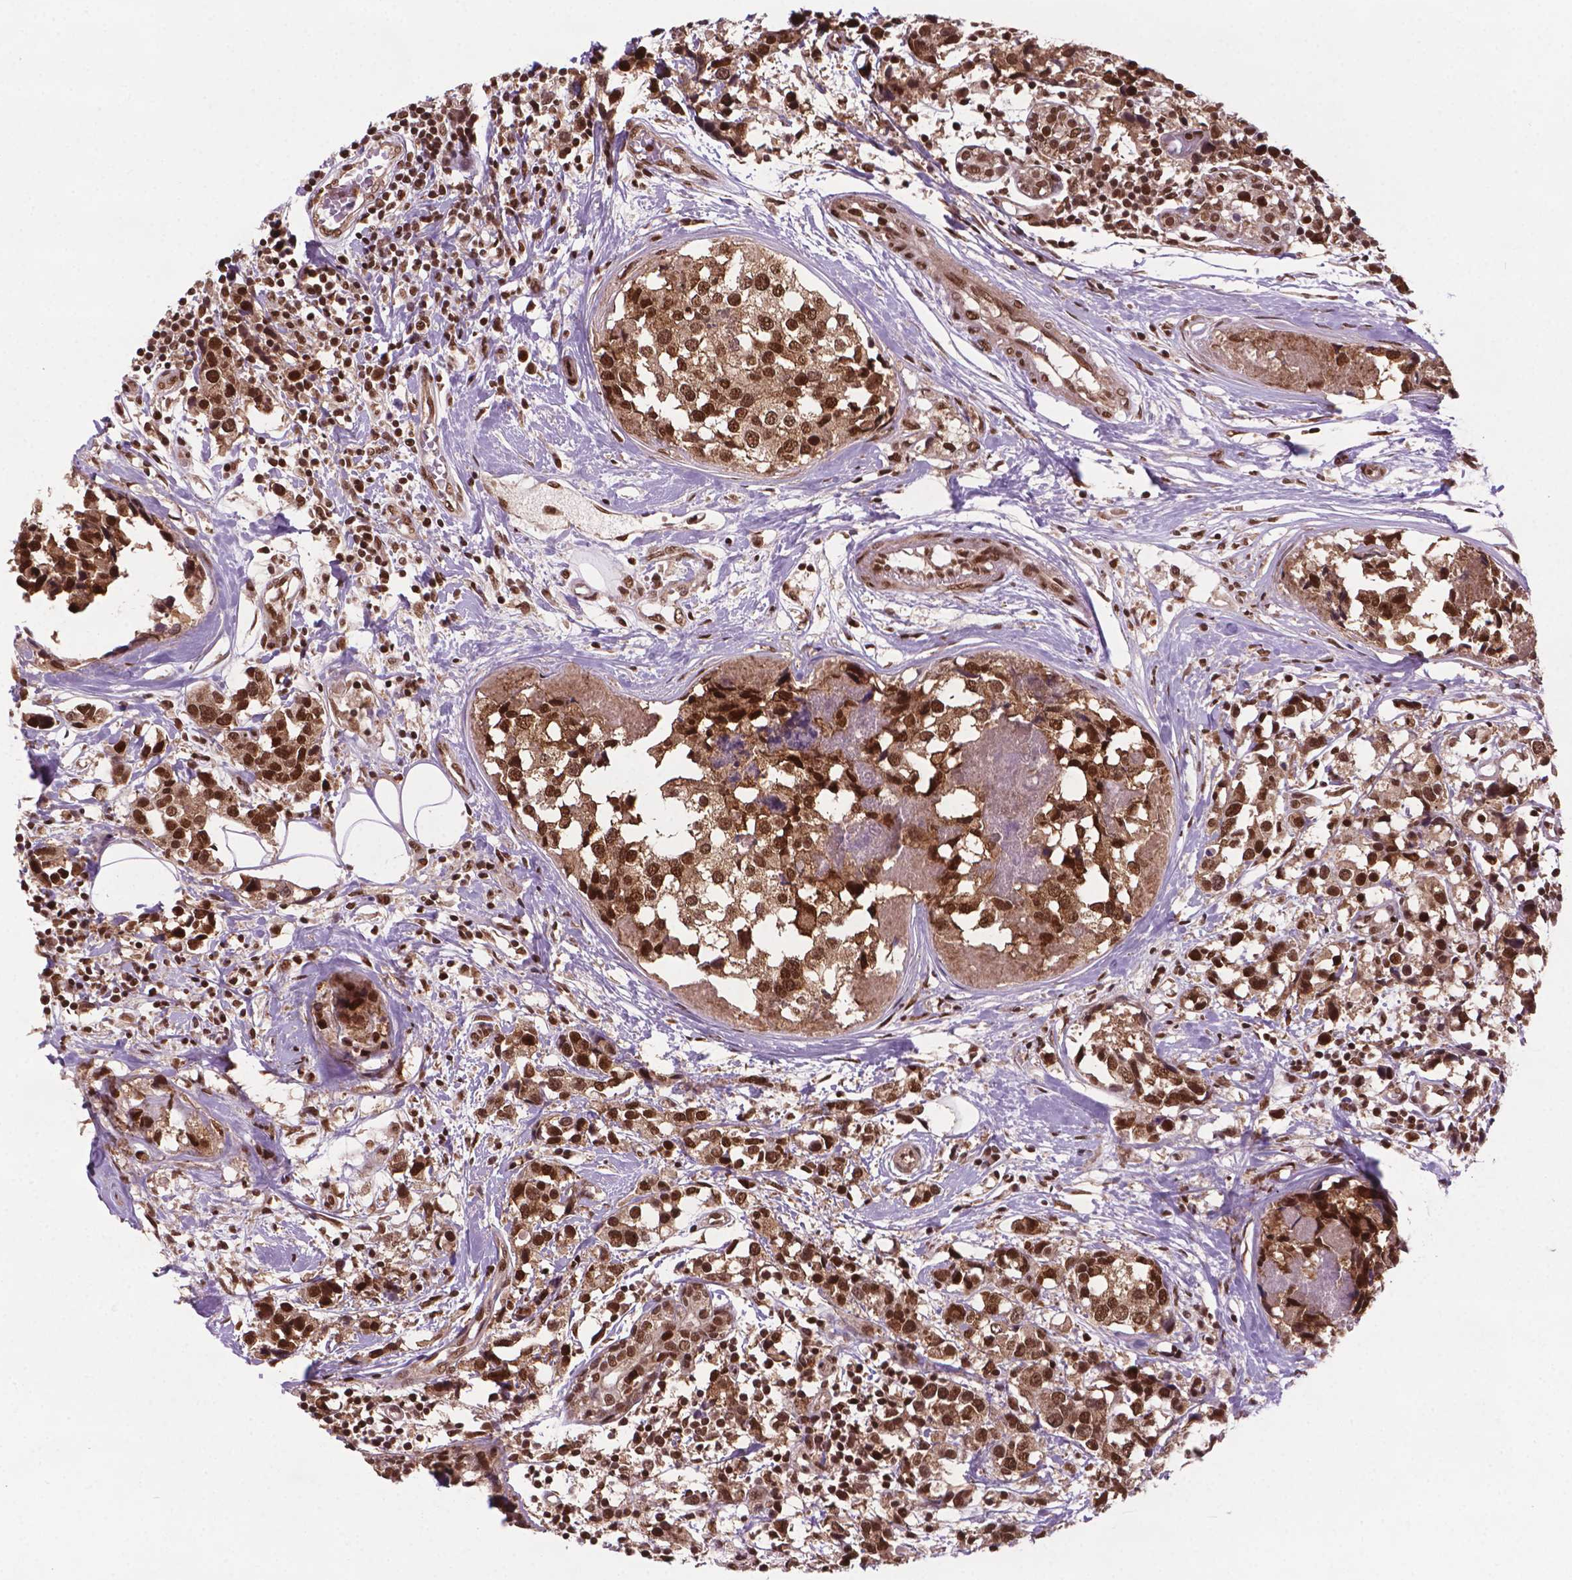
{"staining": {"intensity": "strong", "quantity": ">75%", "location": "nuclear"}, "tissue": "breast cancer", "cell_type": "Tumor cells", "image_type": "cancer", "snomed": [{"axis": "morphology", "description": "Lobular carcinoma"}, {"axis": "topography", "description": "Breast"}], "caption": "Immunohistochemical staining of lobular carcinoma (breast) reveals strong nuclear protein expression in about >75% of tumor cells. (DAB (3,3'-diaminobenzidine) IHC, brown staining for protein, blue staining for nuclei).", "gene": "SIRT6", "patient": {"sex": "female", "age": 59}}